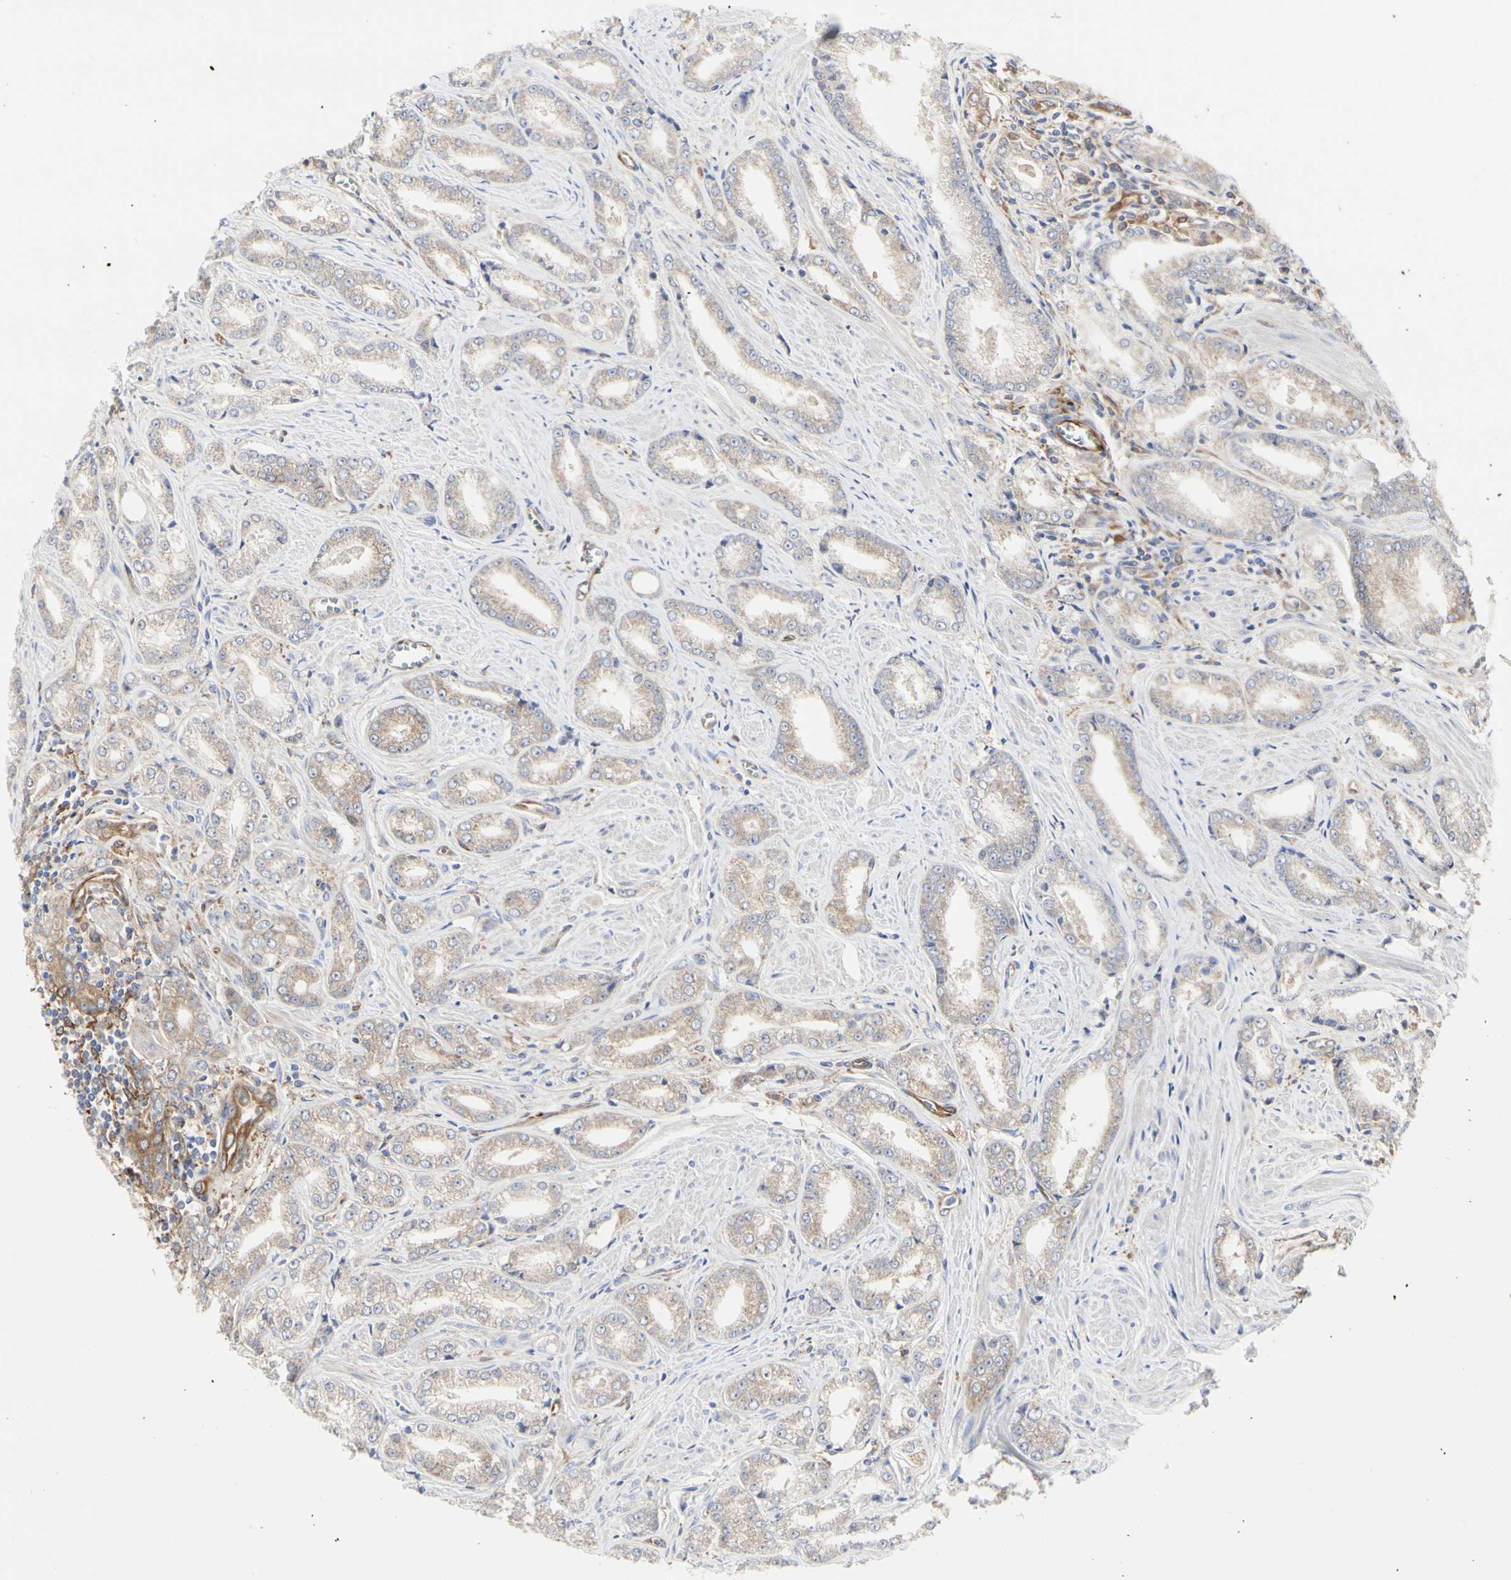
{"staining": {"intensity": "weak", "quantity": ">75%", "location": "cytoplasmic/membranous"}, "tissue": "prostate cancer", "cell_type": "Tumor cells", "image_type": "cancer", "snomed": [{"axis": "morphology", "description": "Adenocarcinoma, Low grade"}, {"axis": "topography", "description": "Prostate"}], "caption": "Immunohistochemical staining of human prostate cancer displays low levels of weak cytoplasmic/membranous expression in about >75% of tumor cells. The staining is performed using DAB brown chromogen to label protein expression. The nuclei are counter-stained blue using hematoxylin.", "gene": "C3orf52", "patient": {"sex": "male", "age": 64}}